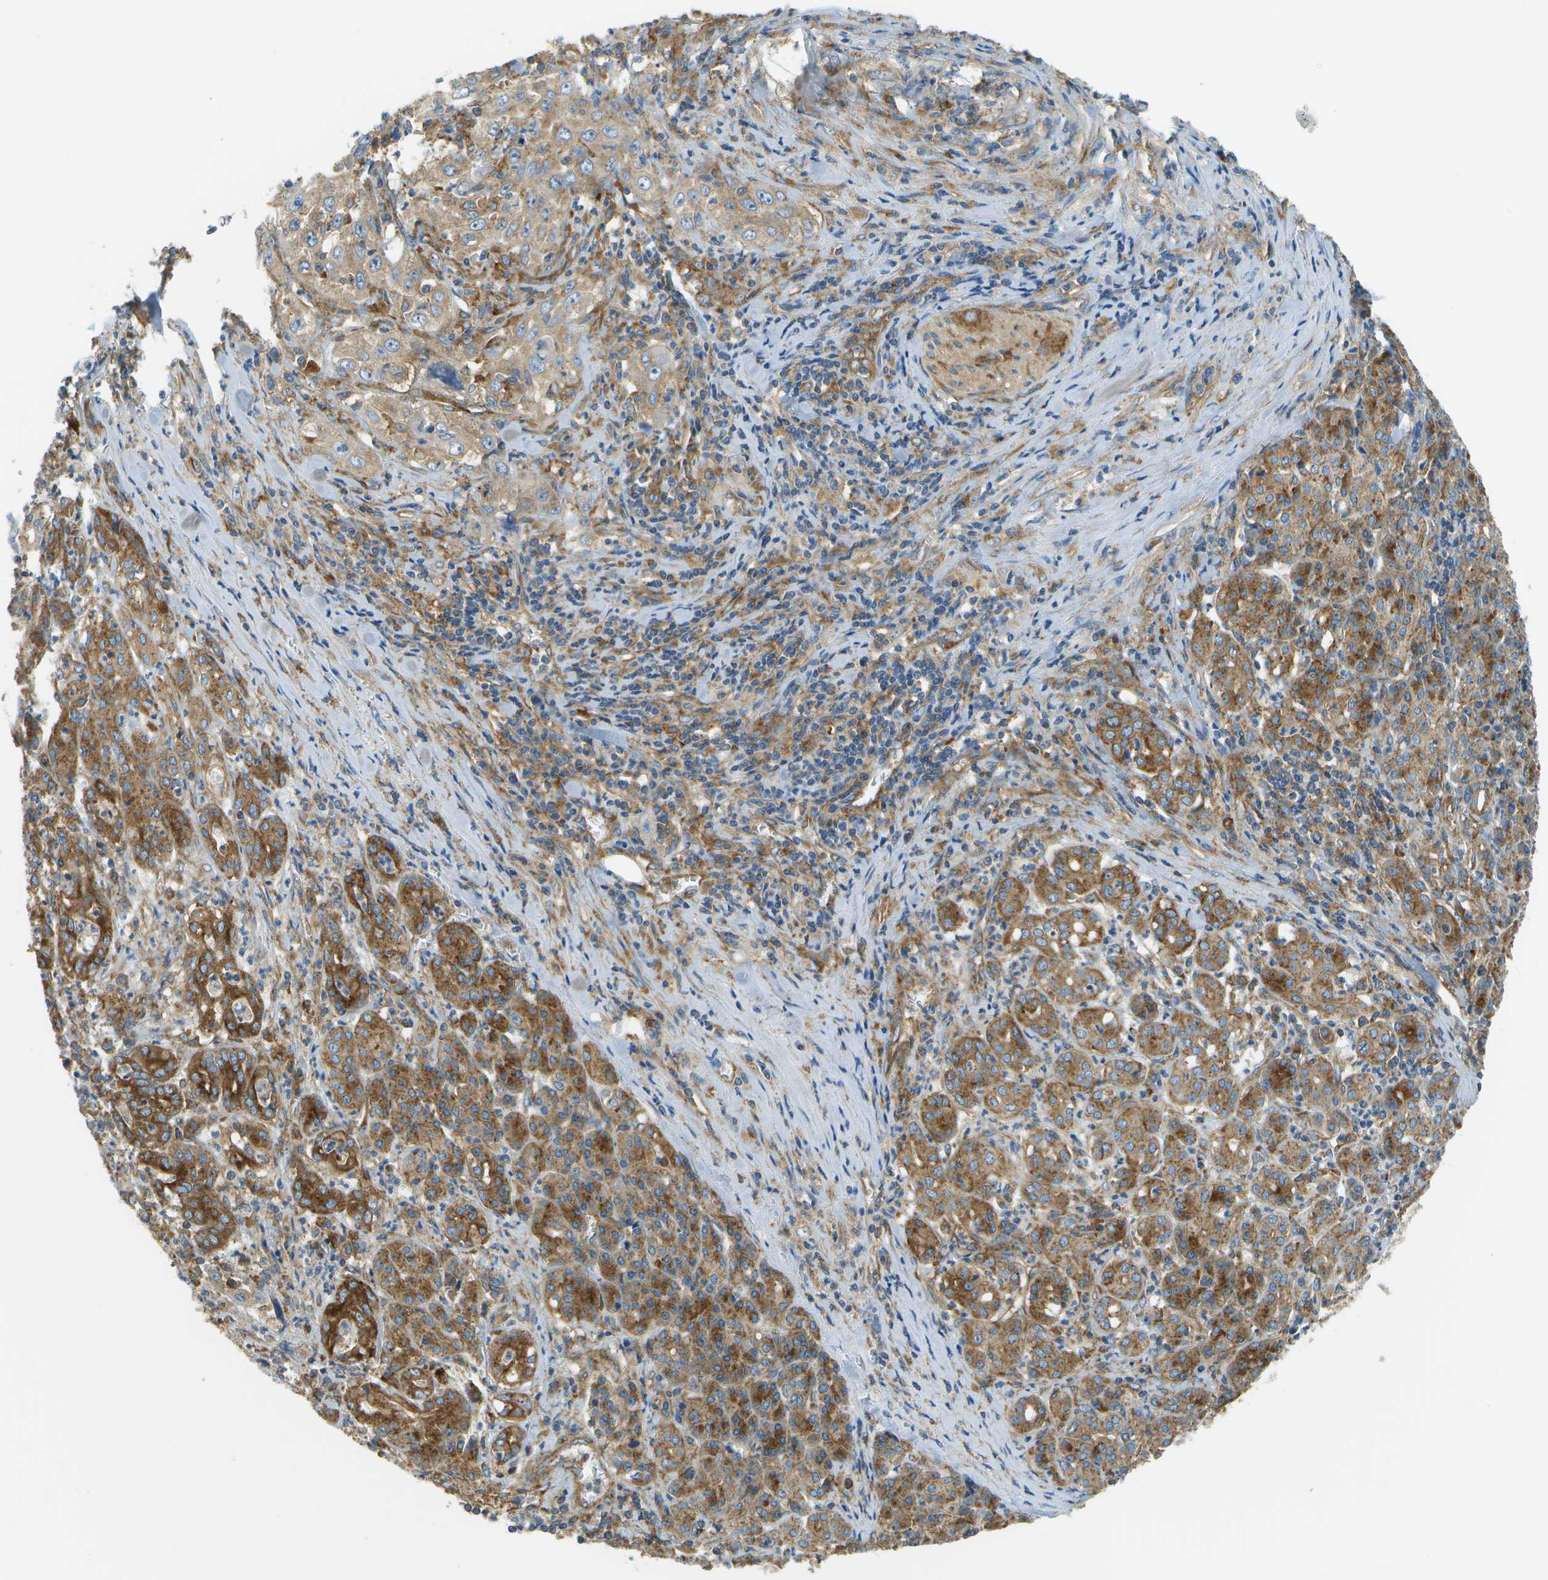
{"staining": {"intensity": "weak", "quantity": ">75%", "location": "cytoplasmic/membranous"}, "tissue": "pancreatic cancer", "cell_type": "Tumor cells", "image_type": "cancer", "snomed": [{"axis": "morphology", "description": "Adenocarcinoma, NOS"}, {"axis": "topography", "description": "Pancreas"}], "caption": "IHC histopathology image of neoplastic tissue: human pancreatic adenocarcinoma stained using IHC displays low levels of weak protein expression localized specifically in the cytoplasmic/membranous of tumor cells, appearing as a cytoplasmic/membranous brown color.", "gene": "CLTC", "patient": {"sex": "male", "age": 70}}